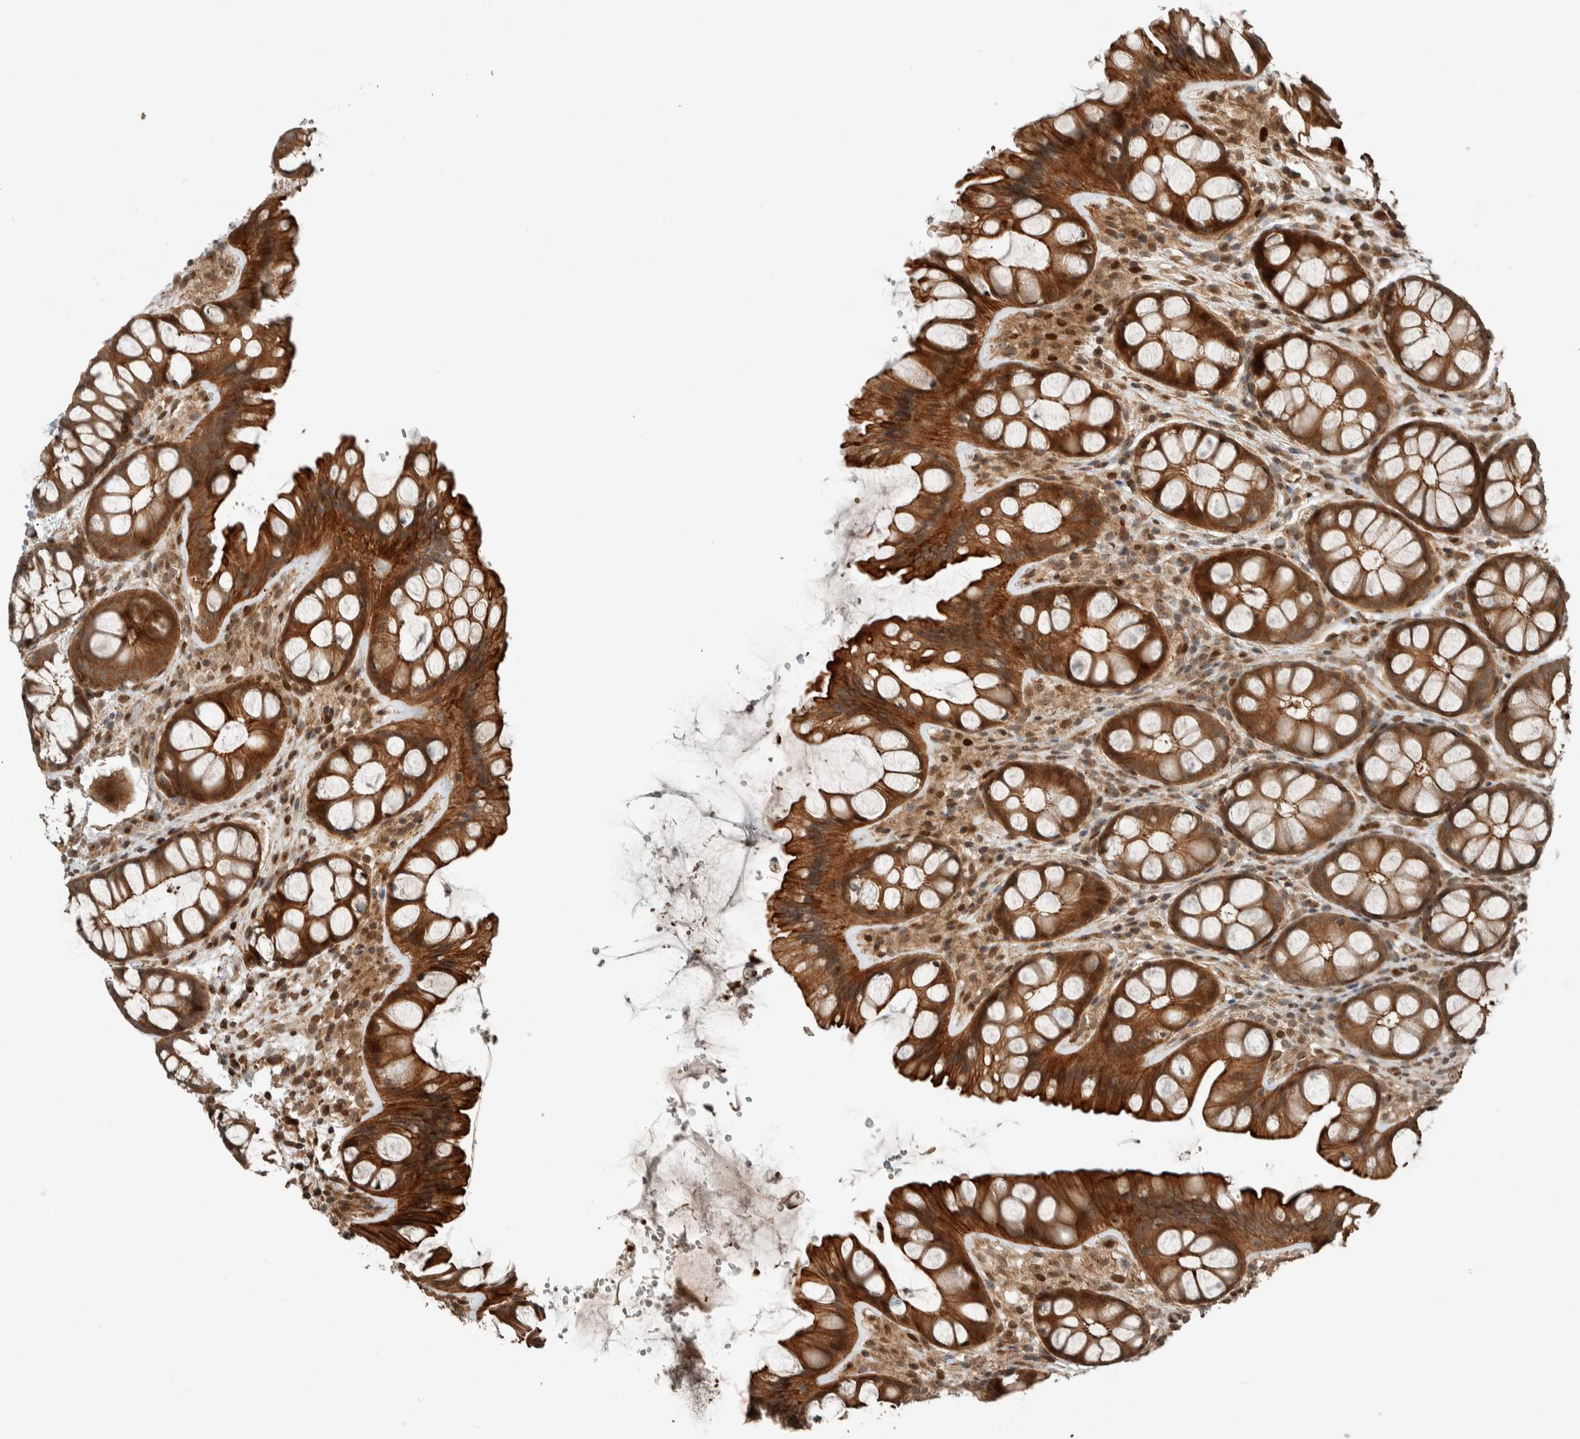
{"staining": {"intensity": "strong", "quantity": ">75%", "location": "cytoplasmic/membranous,nuclear"}, "tissue": "colon", "cell_type": "Endothelial cells", "image_type": "normal", "snomed": [{"axis": "morphology", "description": "Normal tissue, NOS"}, {"axis": "topography", "description": "Colon"}], "caption": "Immunohistochemical staining of normal human colon reveals >75% levels of strong cytoplasmic/membranous,nuclear protein positivity in about >75% of endothelial cells. Ihc stains the protein in brown and the nuclei are stained blue.", "gene": "STXBP4", "patient": {"sex": "male", "age": 47}}